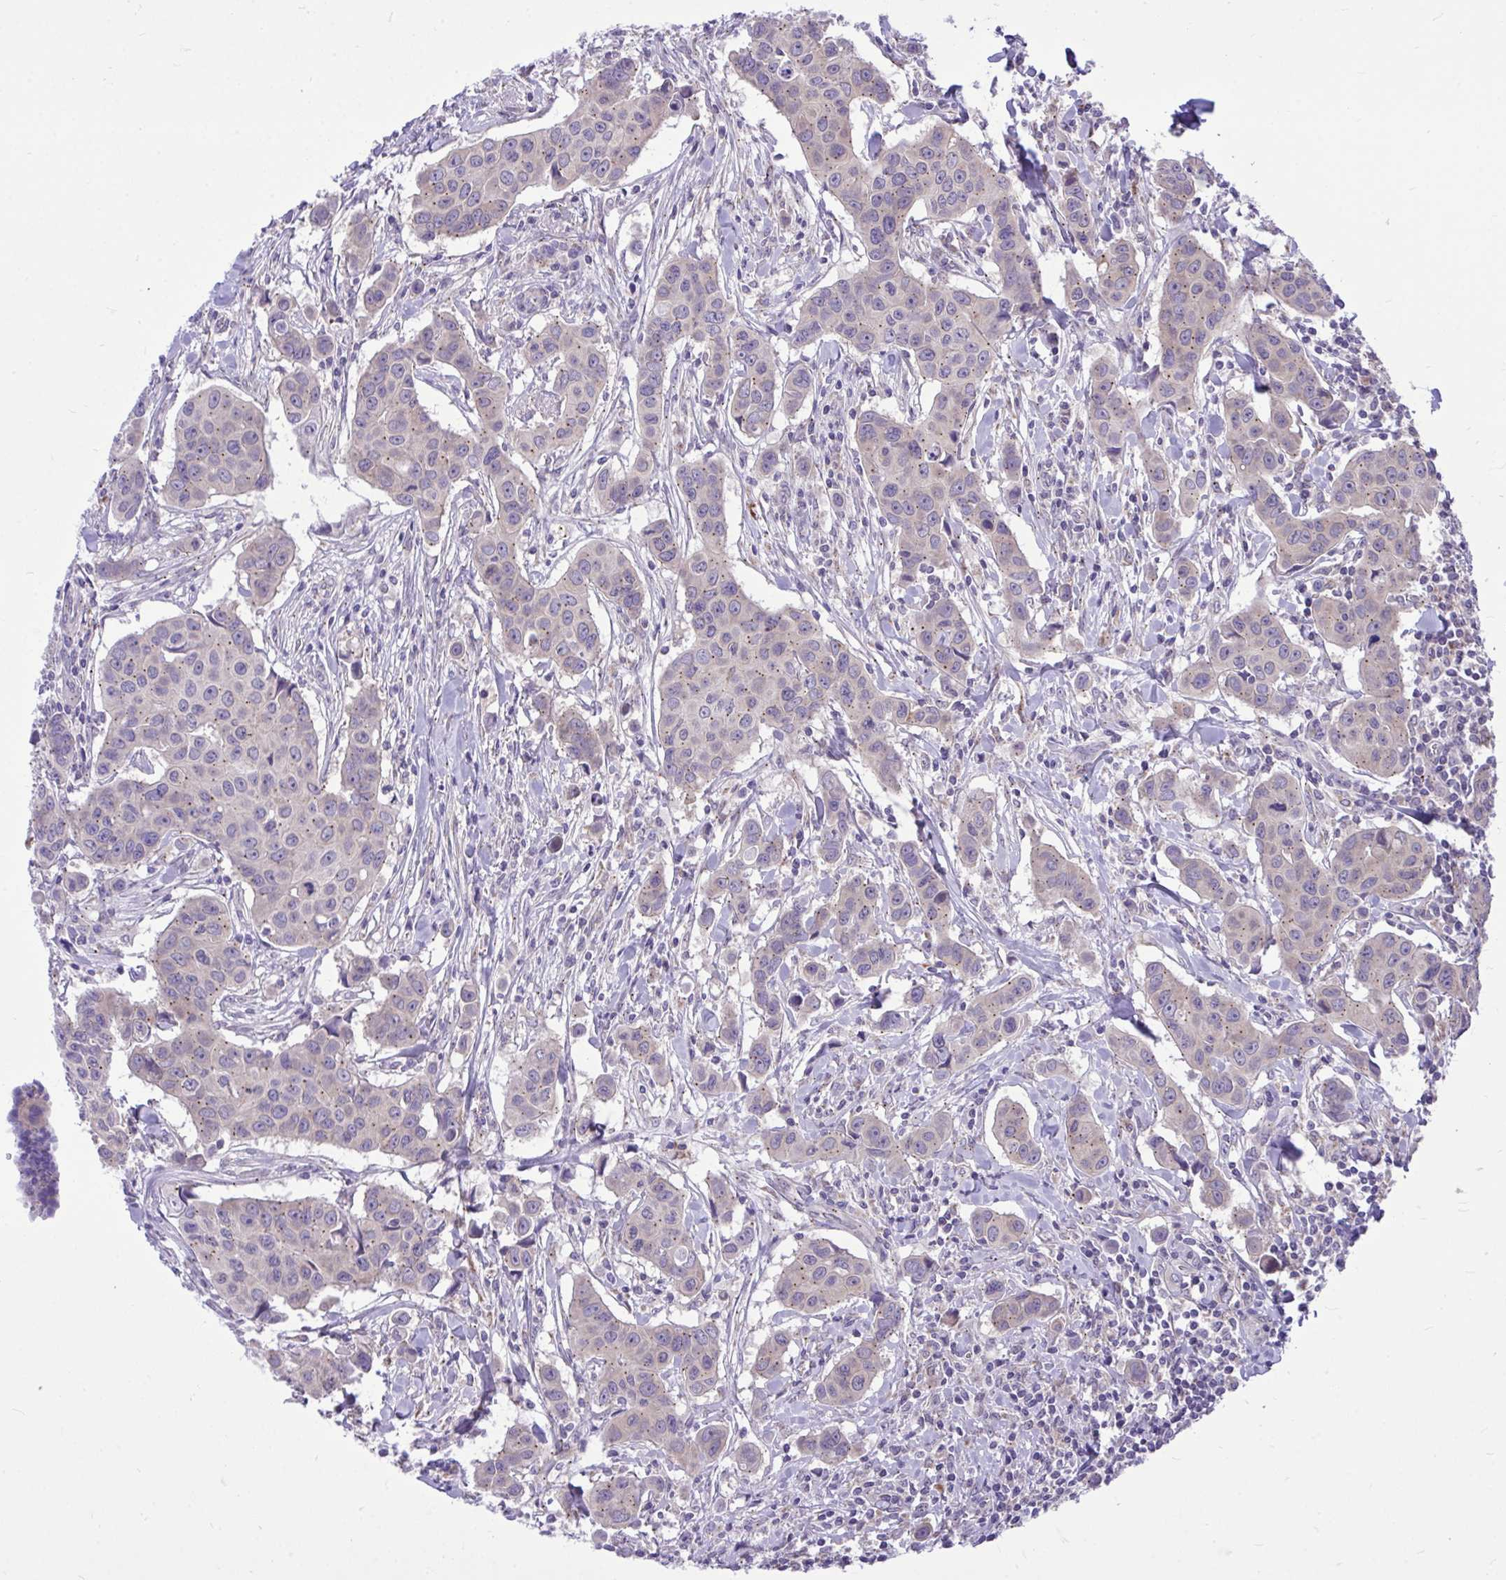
{"staining": {"intensity": "weak", "quantity": "25%-75%", "location": "cytoplasmic/membranous"}, "tissue": "breast cancer", "cell_type": "Tumor cells", "image_type": "cancer", "snomed": [{"axis": "morphology", "description": "Duct carcinoma"}, {"axis": "topography", "description": "Breast"}], "caption": "An image of breast invasive ductal carcinoma stained for a protein shows weak cytoplasmic/membranous brown staining in tumor cells.", "gene": "CEACAM18", "patient": {"sex": "female", "age": 24}}